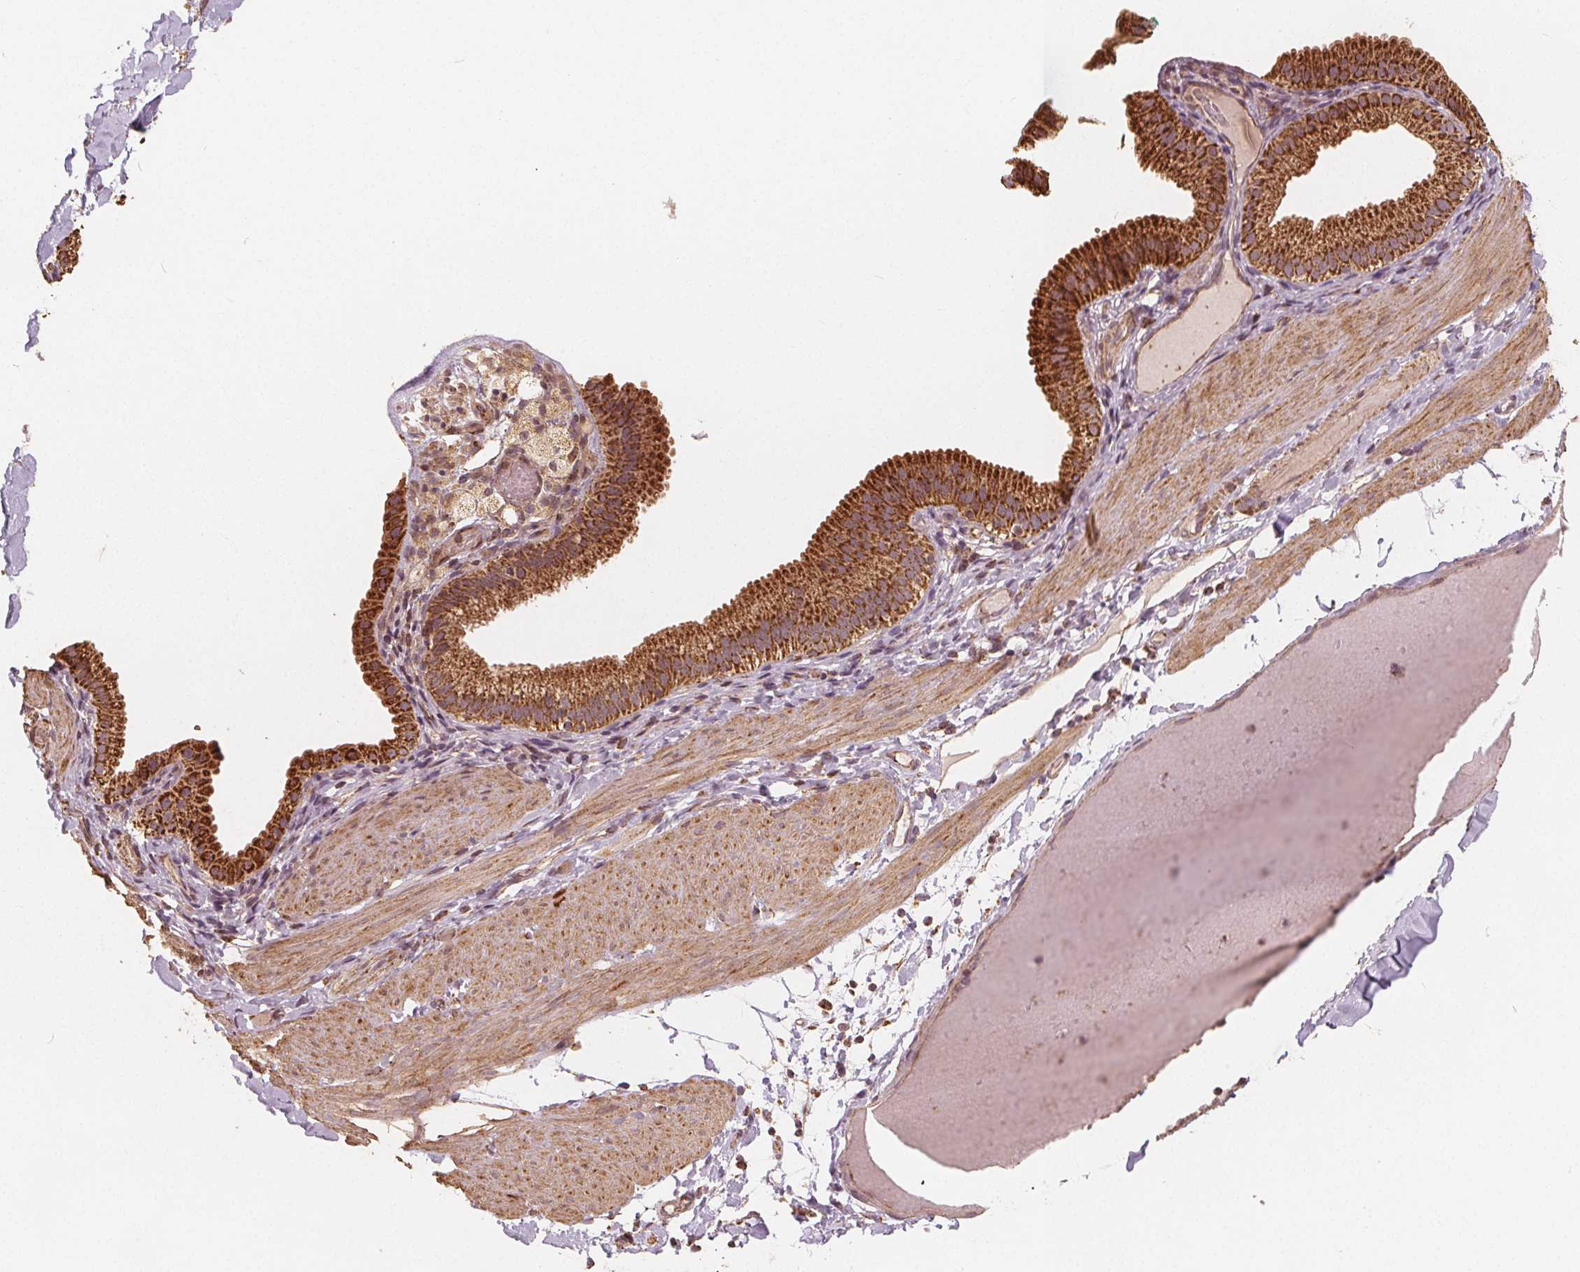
{"staining": {"intensity": "moderate", "quantity": "25%-75%", "location": "nuclear"}, "tissue": "adipose tissue", "cell_type": "Adipocytes", "image_type": "normal", "snomed": [{"axis": "morphology", "description": "Normal tissue, NOS"}, {"axis": "topography", "description": "Gallbladder"}, {"axis": "topography", "description": "Peripheral nerve tissue"}], "caption": "A histopathology image showing moderate nuclear positivity in about 25%-75% of adipocytes in unremarkable adipose tissue, as visualized by brown immunohistochemical staining.", "gene": "PEX26", "patient": {"sex": "female", "age": 45}}